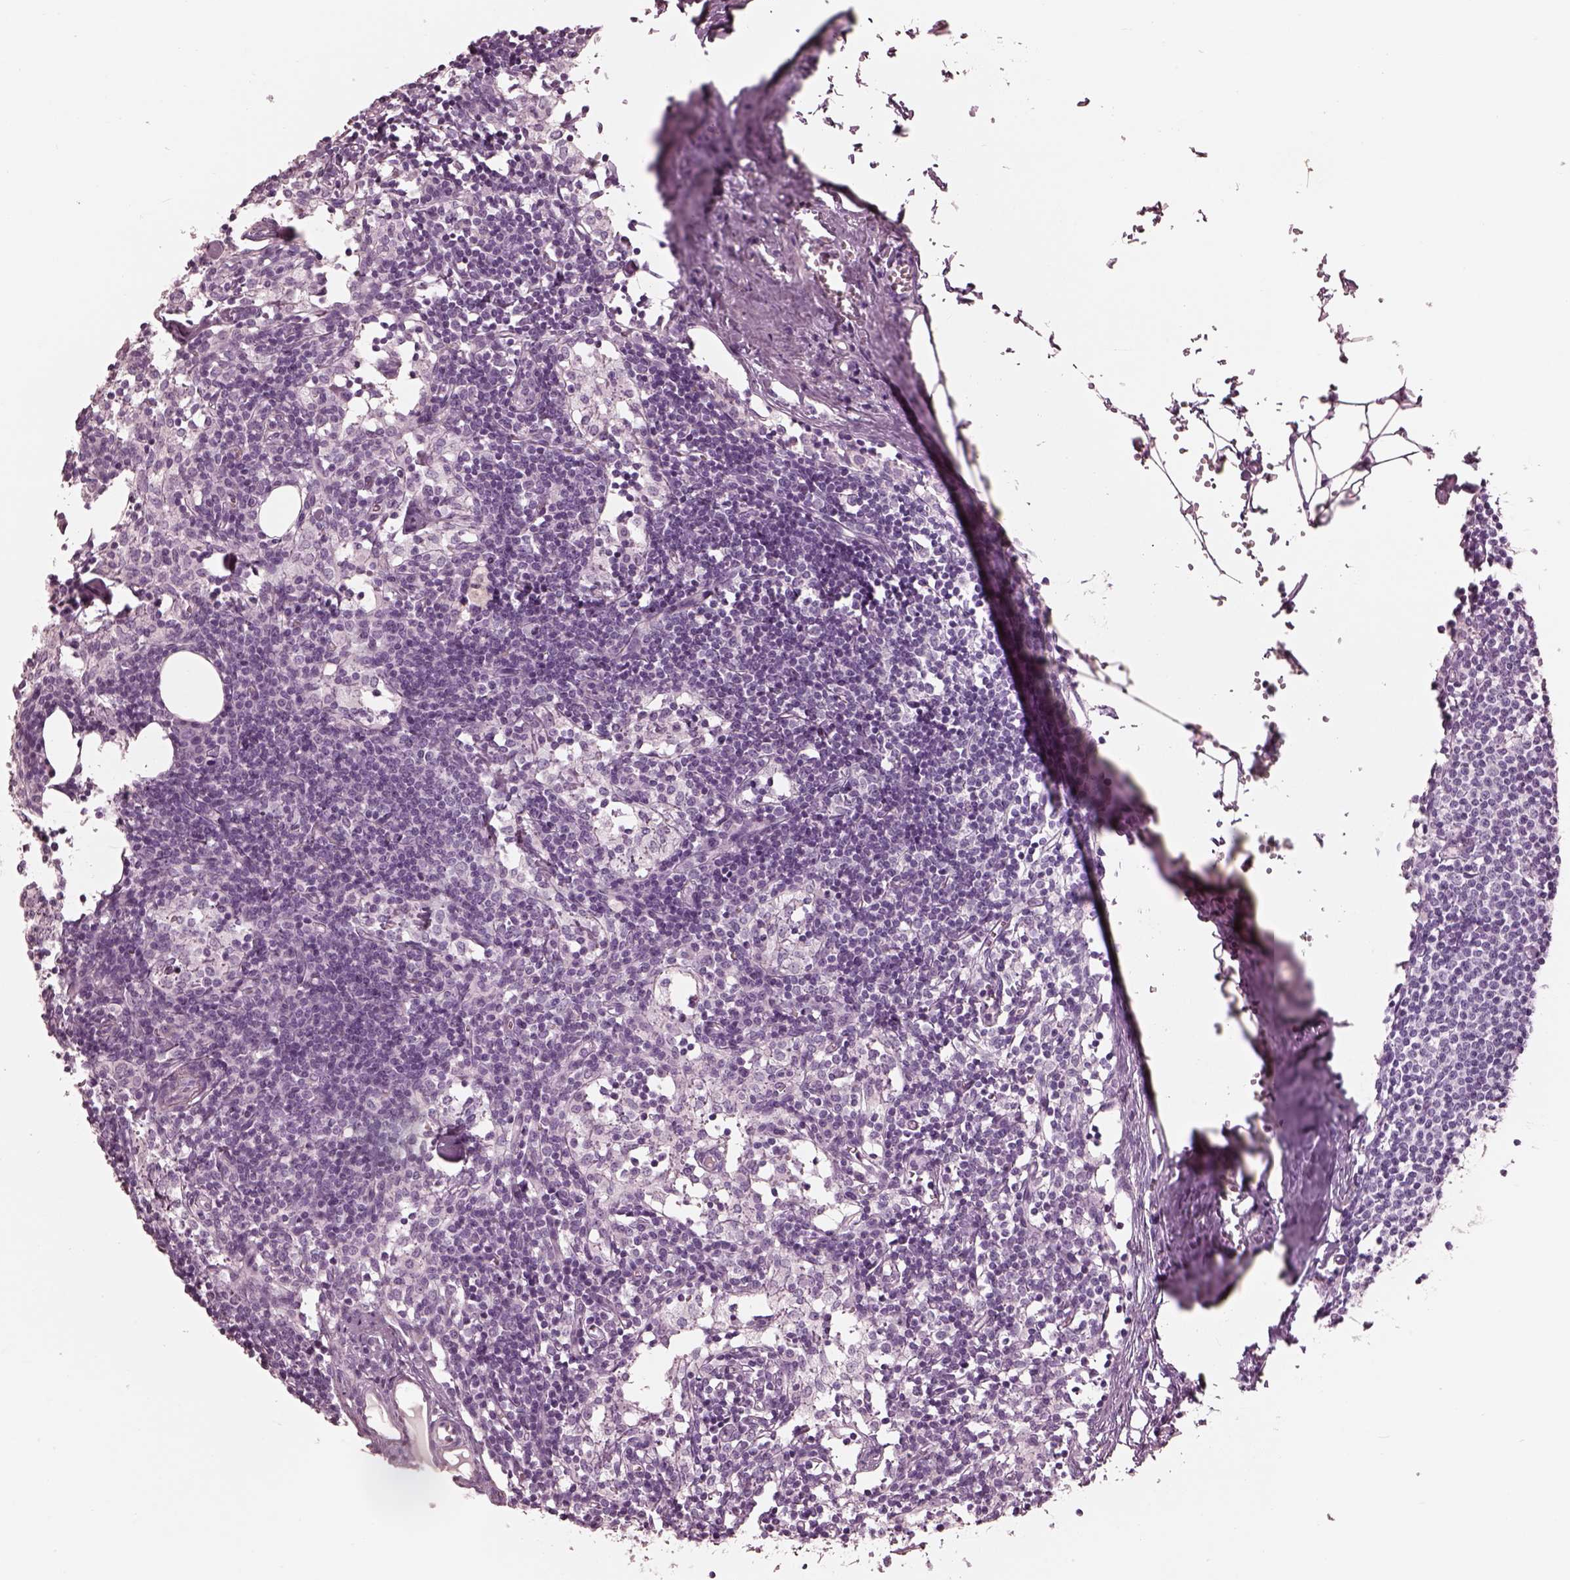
{"staining": {"intensity": "negative", "quantity": "none", "location": "none"}, "tissue": "lymph node", "cell_type": "Germinal center cells", "image_type": "normal", "snomed": [{"axis": "morphology", "description": "Normal tissue, NOS"}, {"axis": "topography", "description": "Lymph node"}], "caption": "A high-resolution photomicrograph shows immunohistochemistry (IHC) staining of normal lymph node, which reveals no significant positivity in germinal center cells.", "gene": "KRTAP24", "patient": {"sex": "female", "age": 52}}